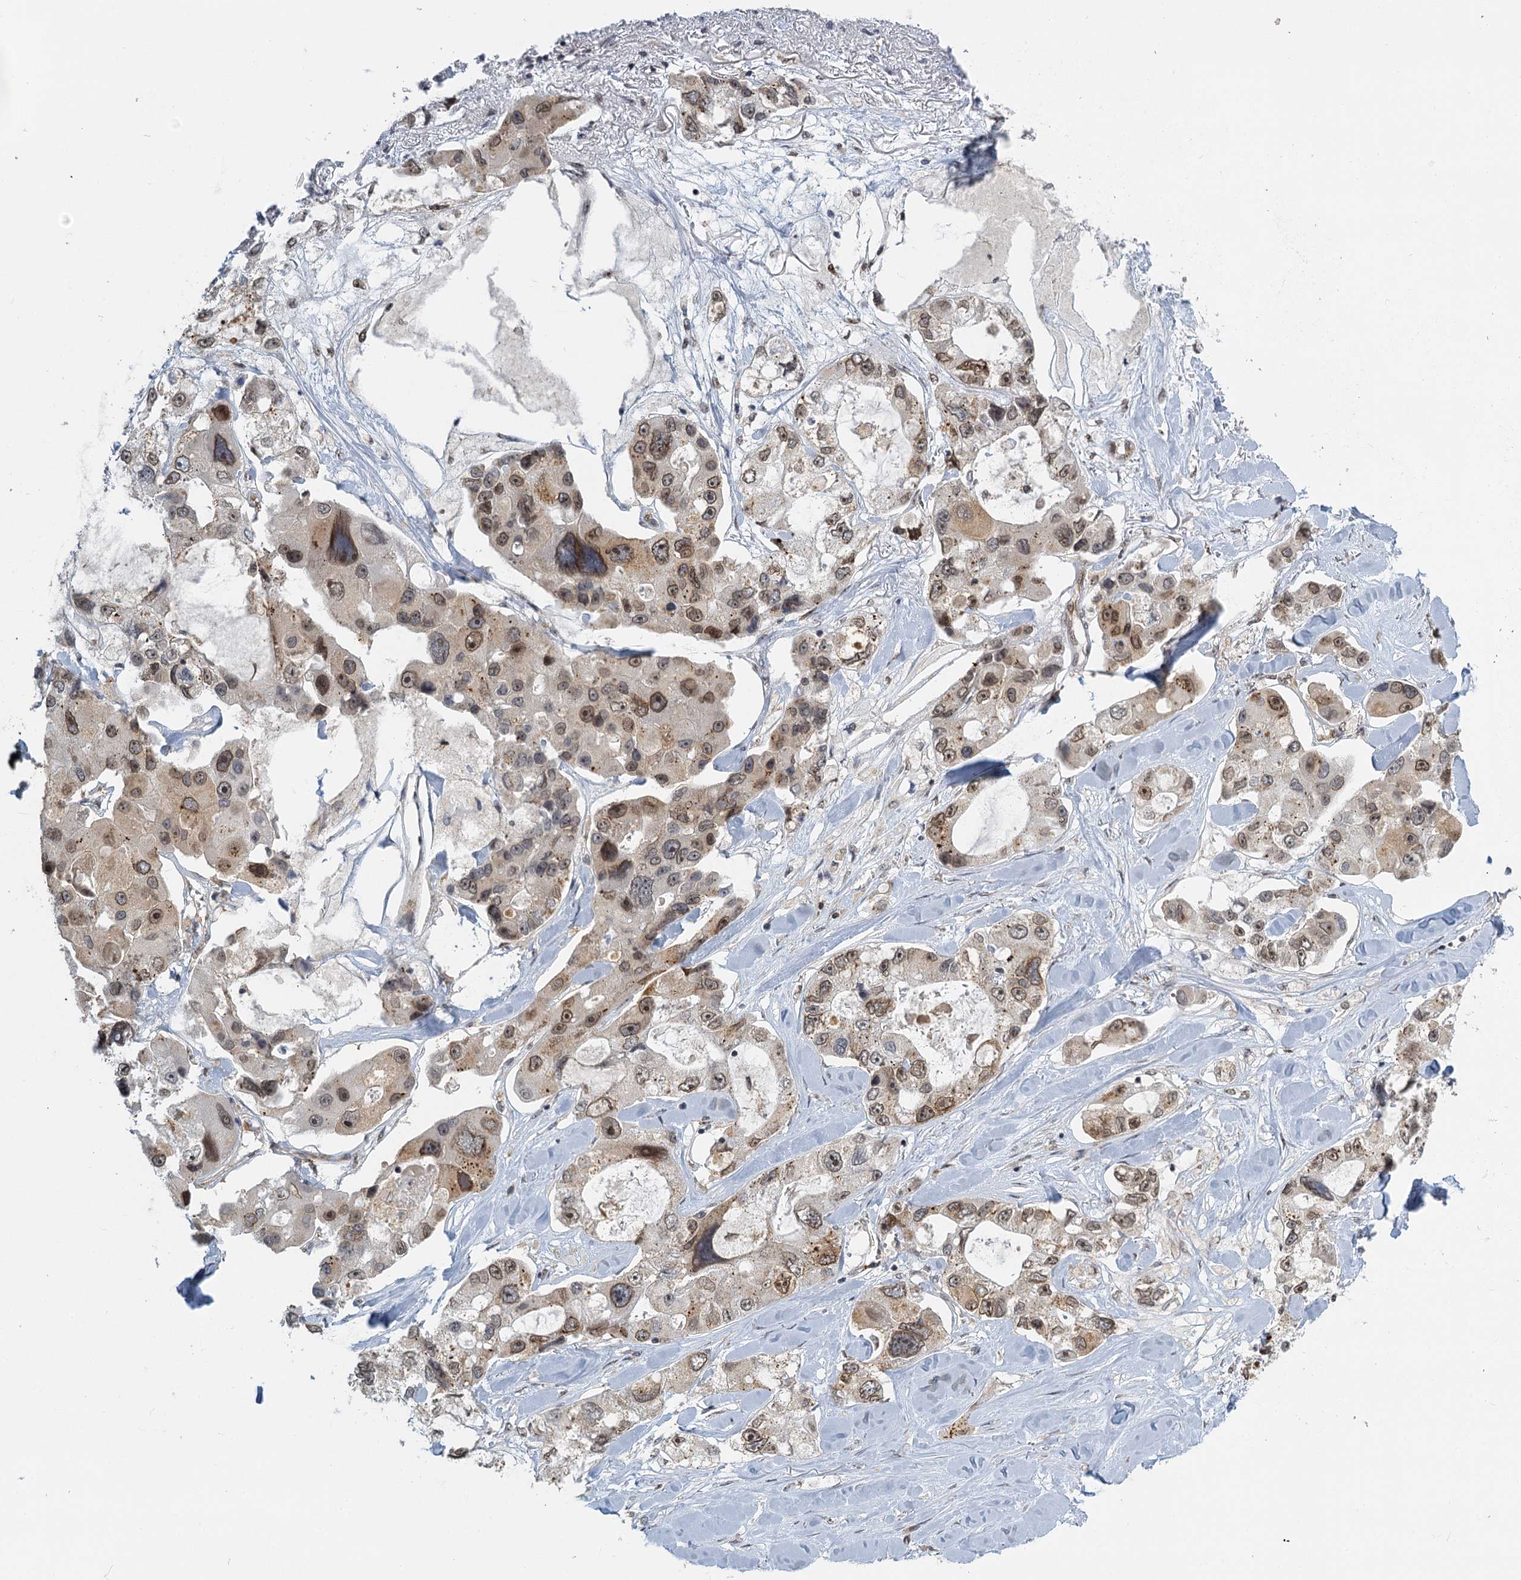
{"staining": {"intensity": "weak", "quantity": "25%-75%", "location": "nuclear"}, "tissue": "lung cancer", "cell_type": "Tumor cells", "image_type": "cancer", "snomed": [{"axis": "morphology", "description": "Adenocarcinoma, NOS"}, {"axis": "topography", "description": "Lung"}], "caption": "A micrograph of lung cancer stained for a protein displays weak nuclear brown staining in tumor cells.", "gene": "TREX1", "patient": {"sex": "female", "age": 54}}